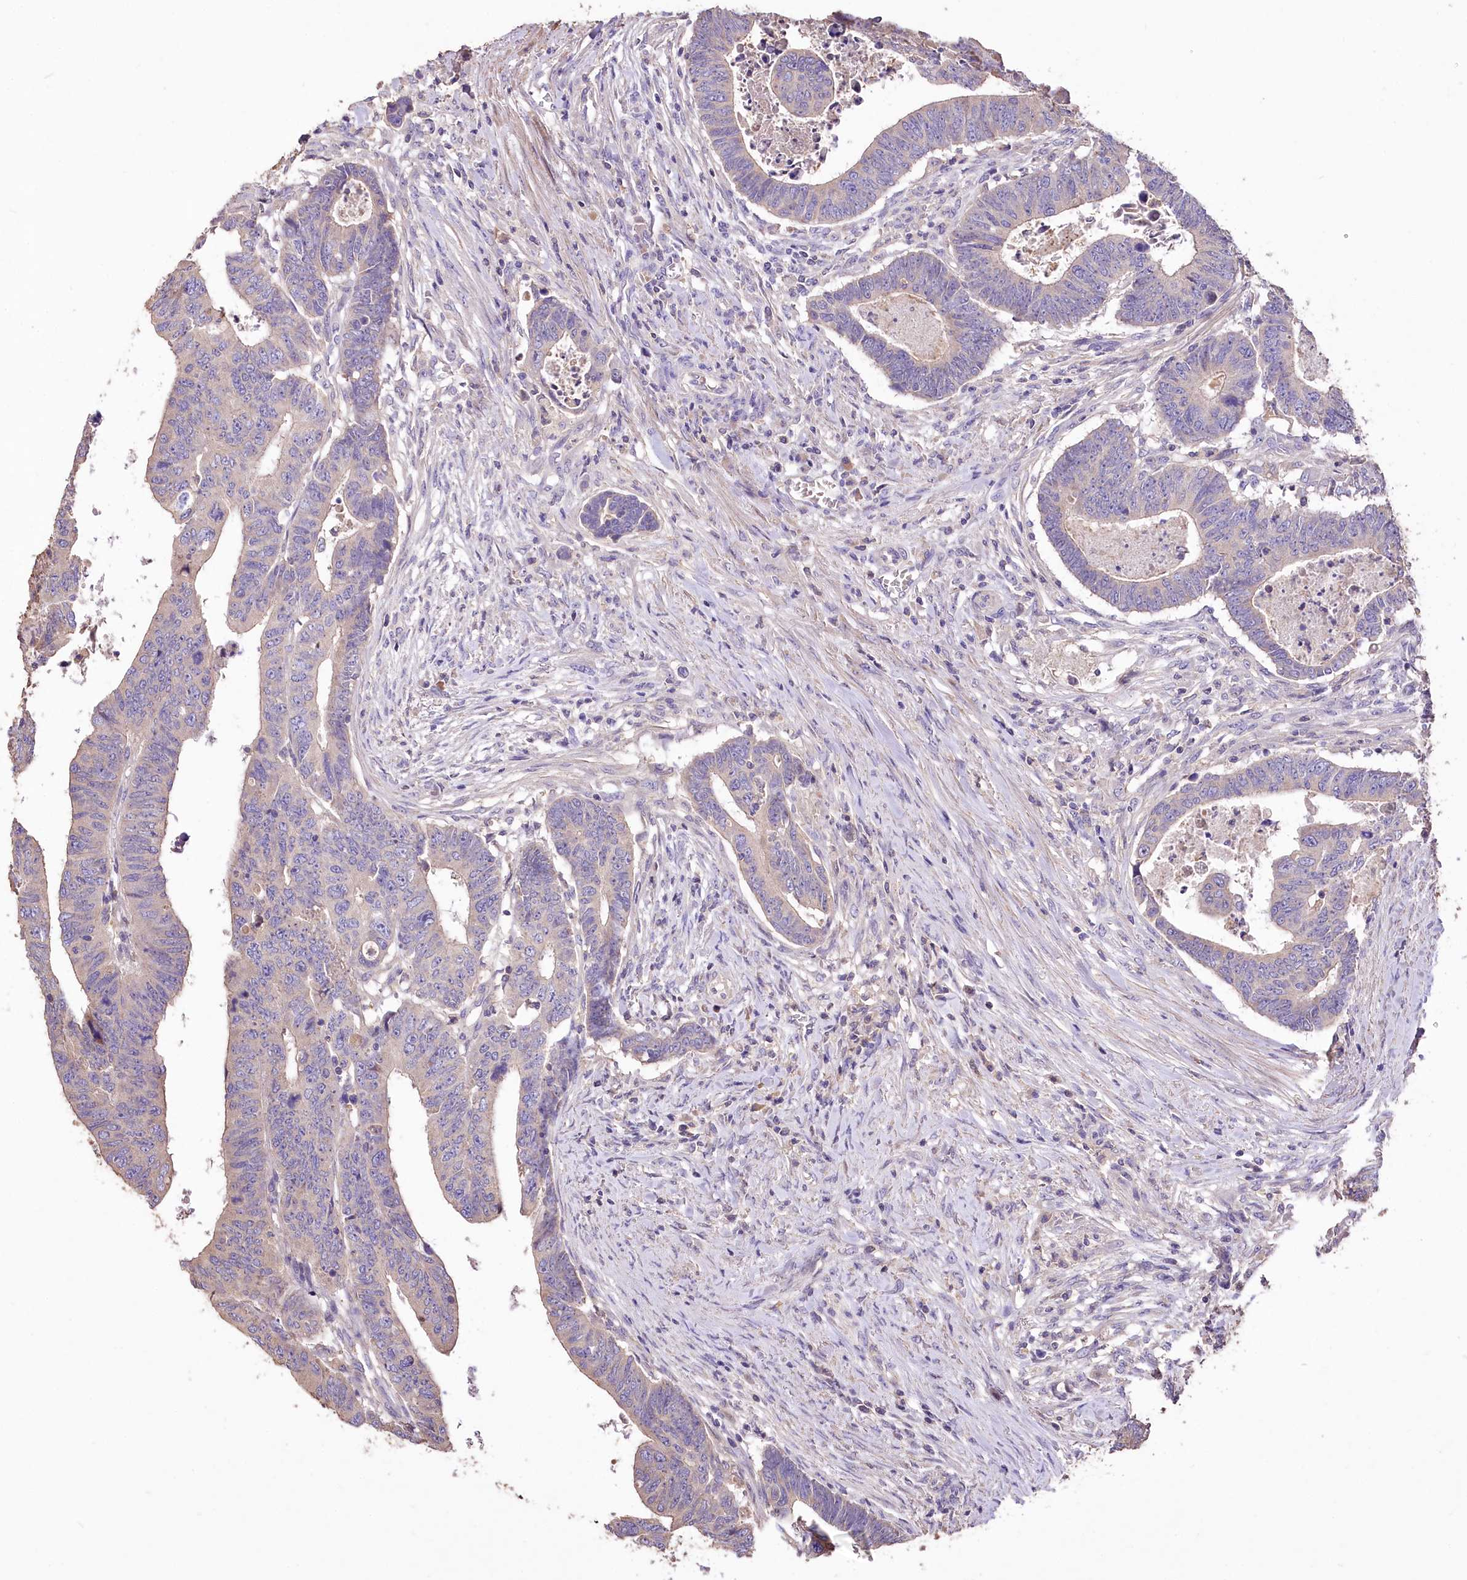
{"staining": {"intensity": "weak", "quantity": "25%-75%", "location": "cytoplasmic/membranous"}, "tissue": "colorectal cancer", "cell_type": "Tumor cells", "image_type": "cancer", "snomed": [{"axis": "morphology", "description": "Normal tissue, NOS"}, {"axis": "morphology", "description": "Adenocarcinoma, NOS"}, {"axis": "topography", "description": "Rectum"}], "caption": "Human adenocarcinoma (colorectal) stained with a protein marker demonstrates weak staining in tumor cells.", "gene": "PCYOX1L", "patient": {"sex": "female", "age": 65}}